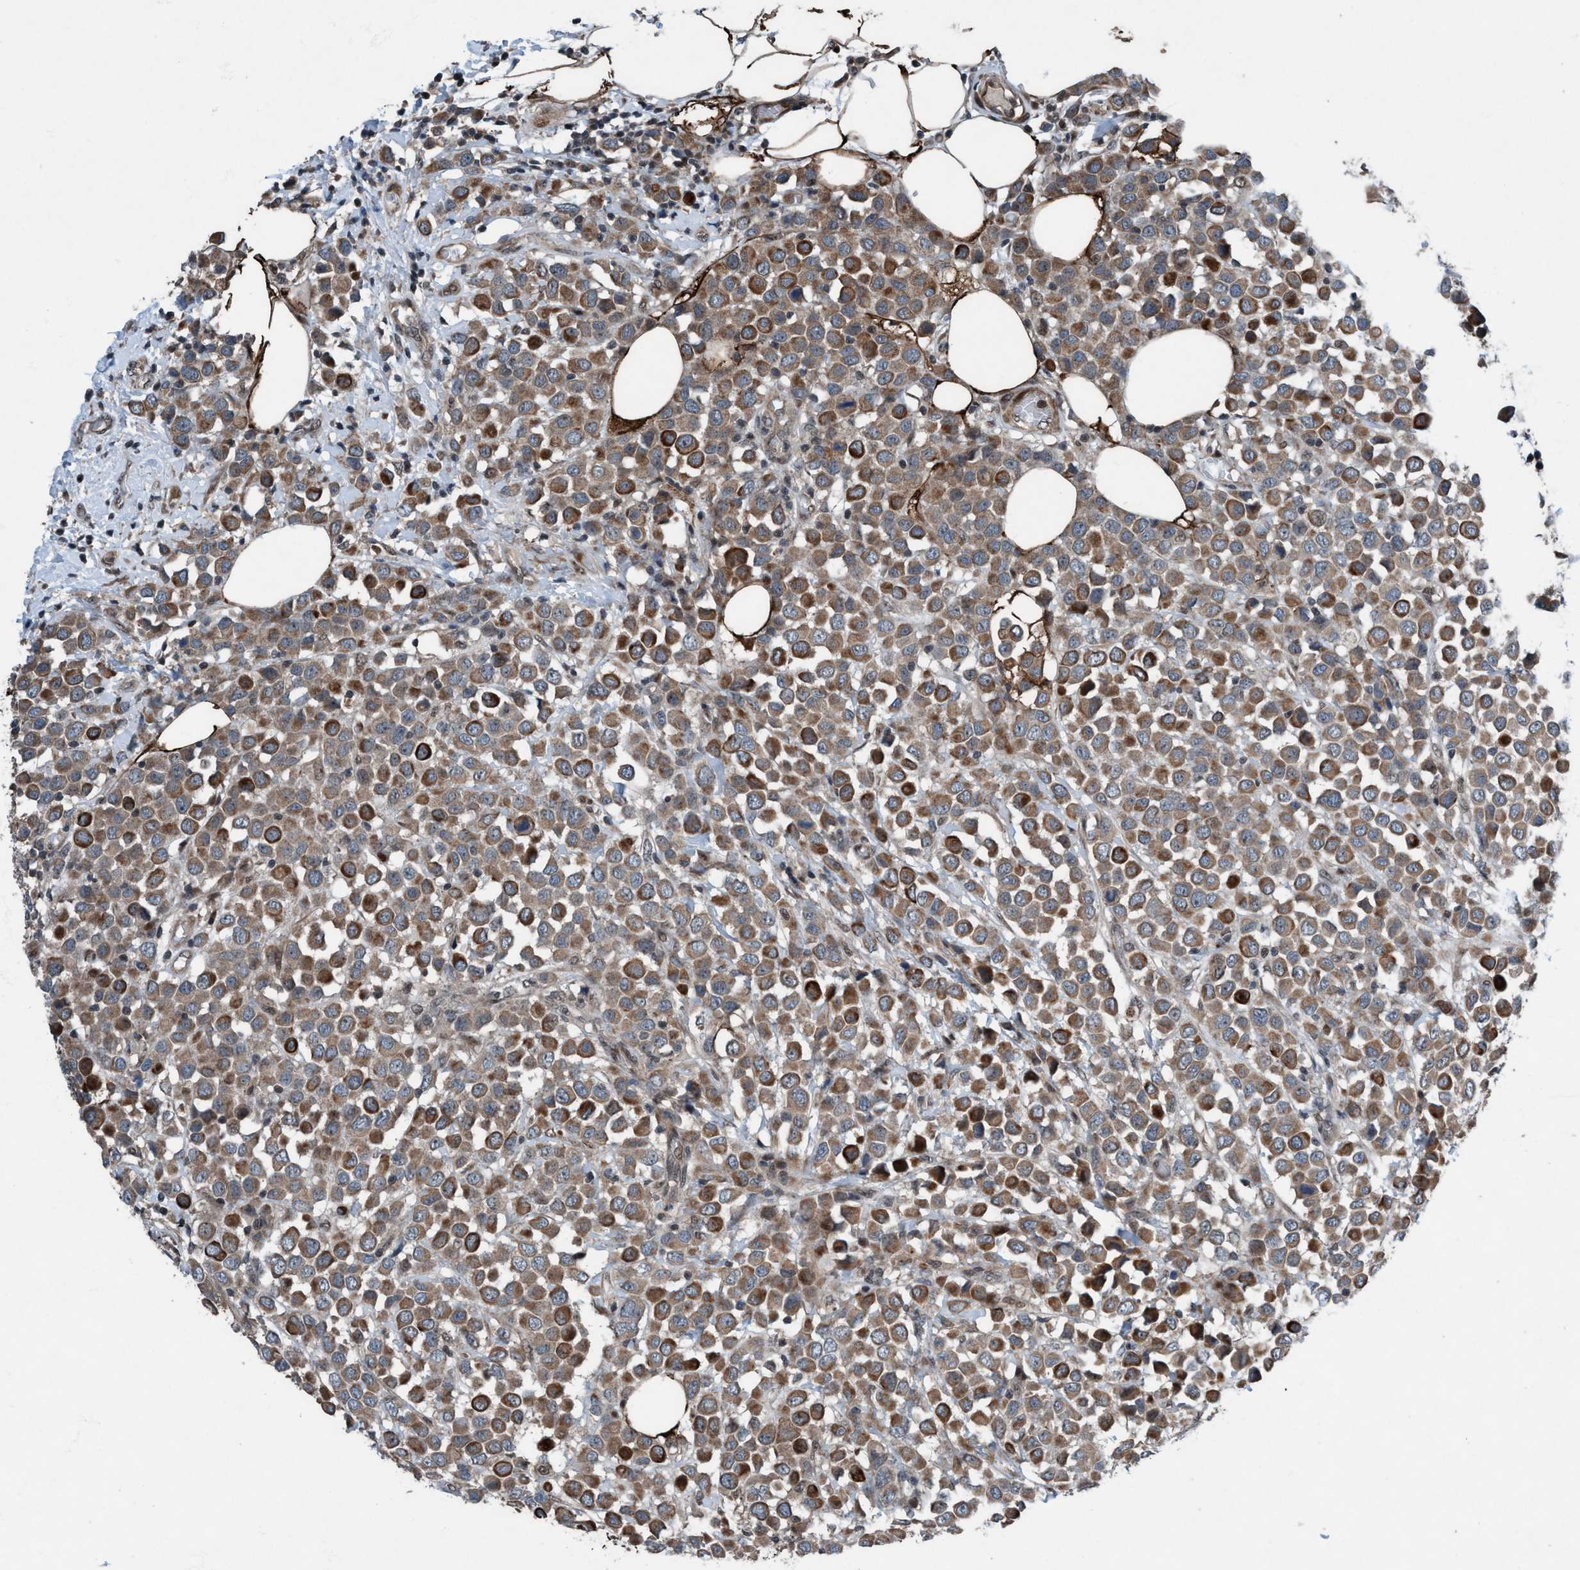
{"staining": {"intensity": "moderate", "quantity": ">75%", "location": "cytoplasmic/membranous"}, "tissue": "breast cancer", "cell_type": "Tumor cells", "image_type": "cancer", "snomed": [{"axis": "morphology", "description": "Duct carcinoma"}, {"axis": "topography", "description": "Breast"}], "caption": "Tumor cells exhibit medium levels of moderate cytoplasmic/membranous expression in about >75% of cells in breast intraductal carcinoma.", "gene": "NISCH", "patient": {"sex": "female", "age": 61}}